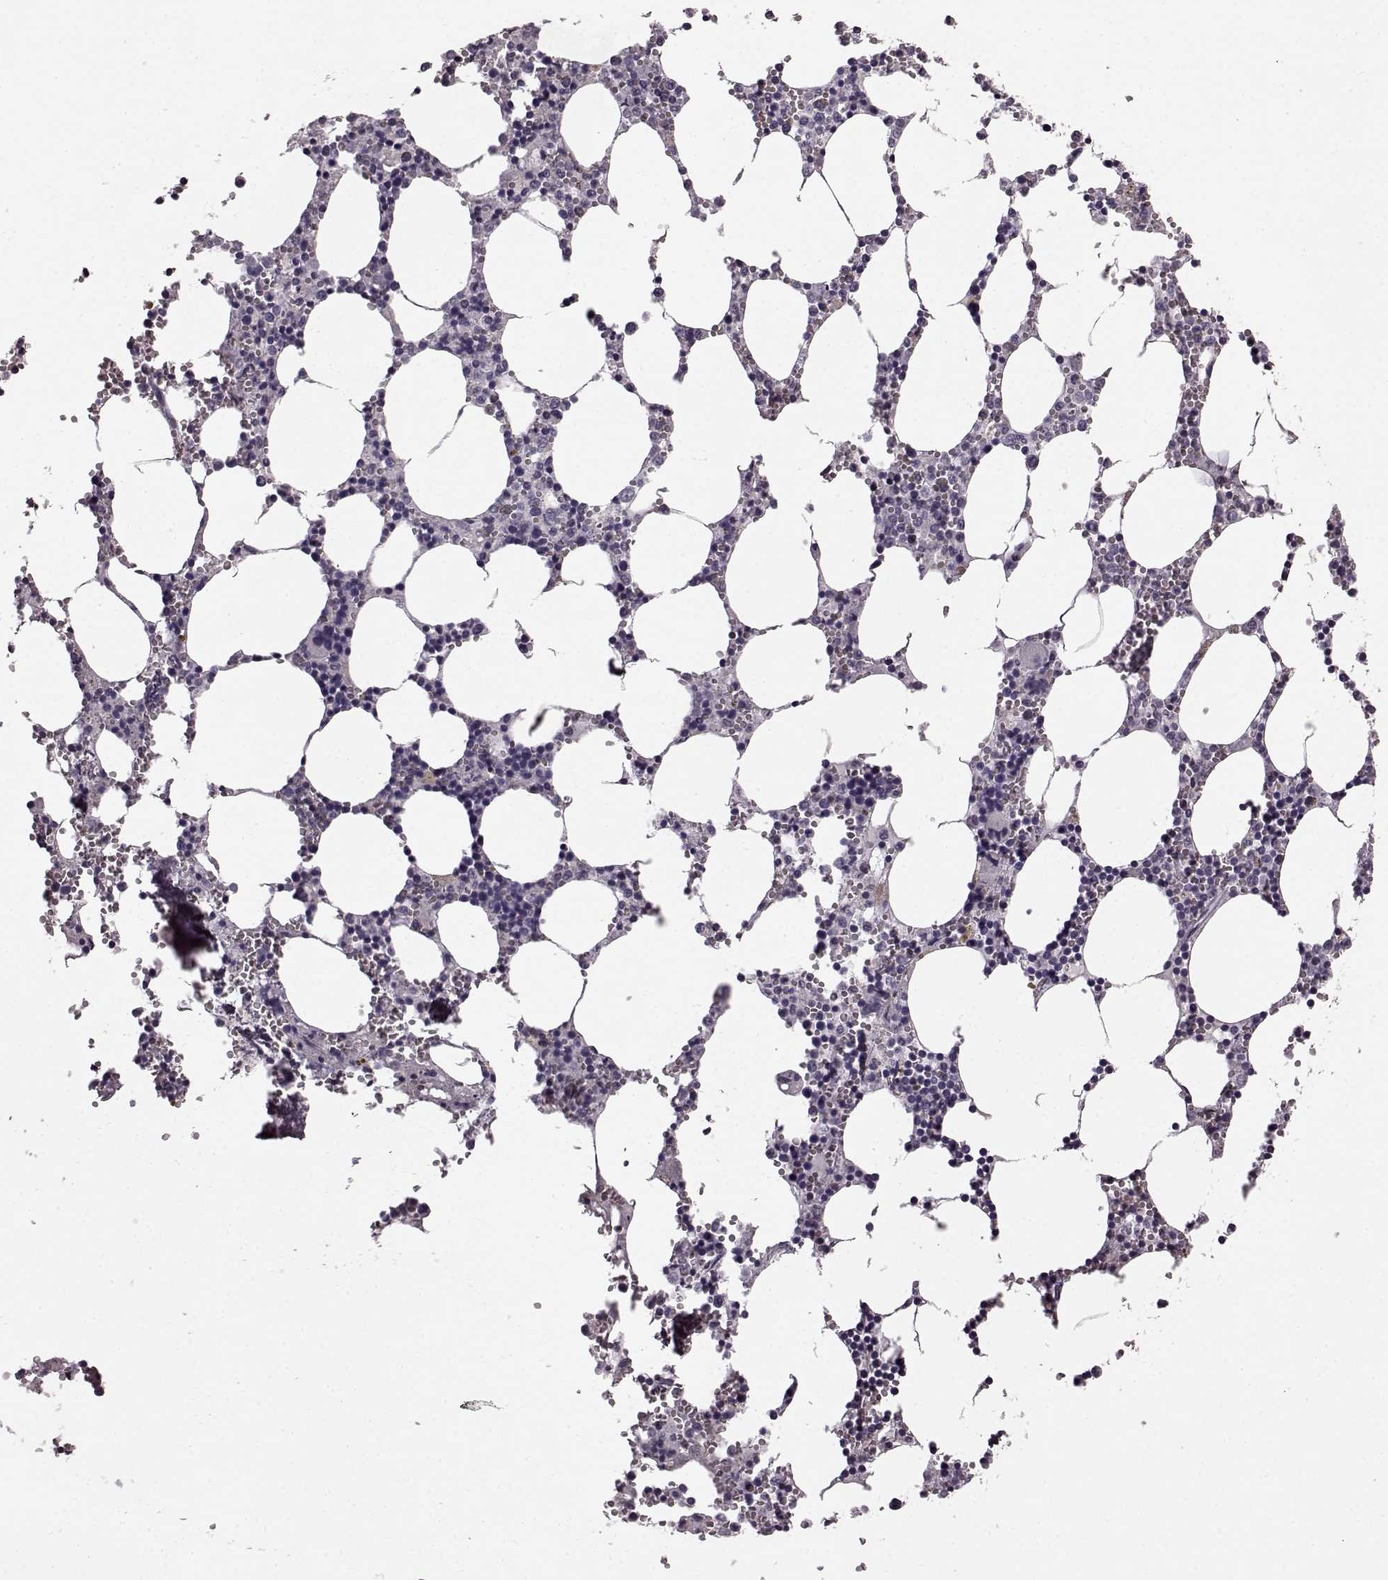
{"staining": {"intensity": "negative", "quantity": "none", "location": "none"}, "tissue": "bone marrow", "cell_type": "Hematopoietic cells", "image_type": "normal", "snomed": [{"axis": "morphology", "description": "Normal tissue, NOS"}, {"axis": "topography", "description": "Bone marrow"}], "caption": "The photomicrograph exhibits no staining of hematopoietic cells in benign bone marrow.", "gene": "SLCO3A1", "patient": {"sex": "male", "age": 54}}